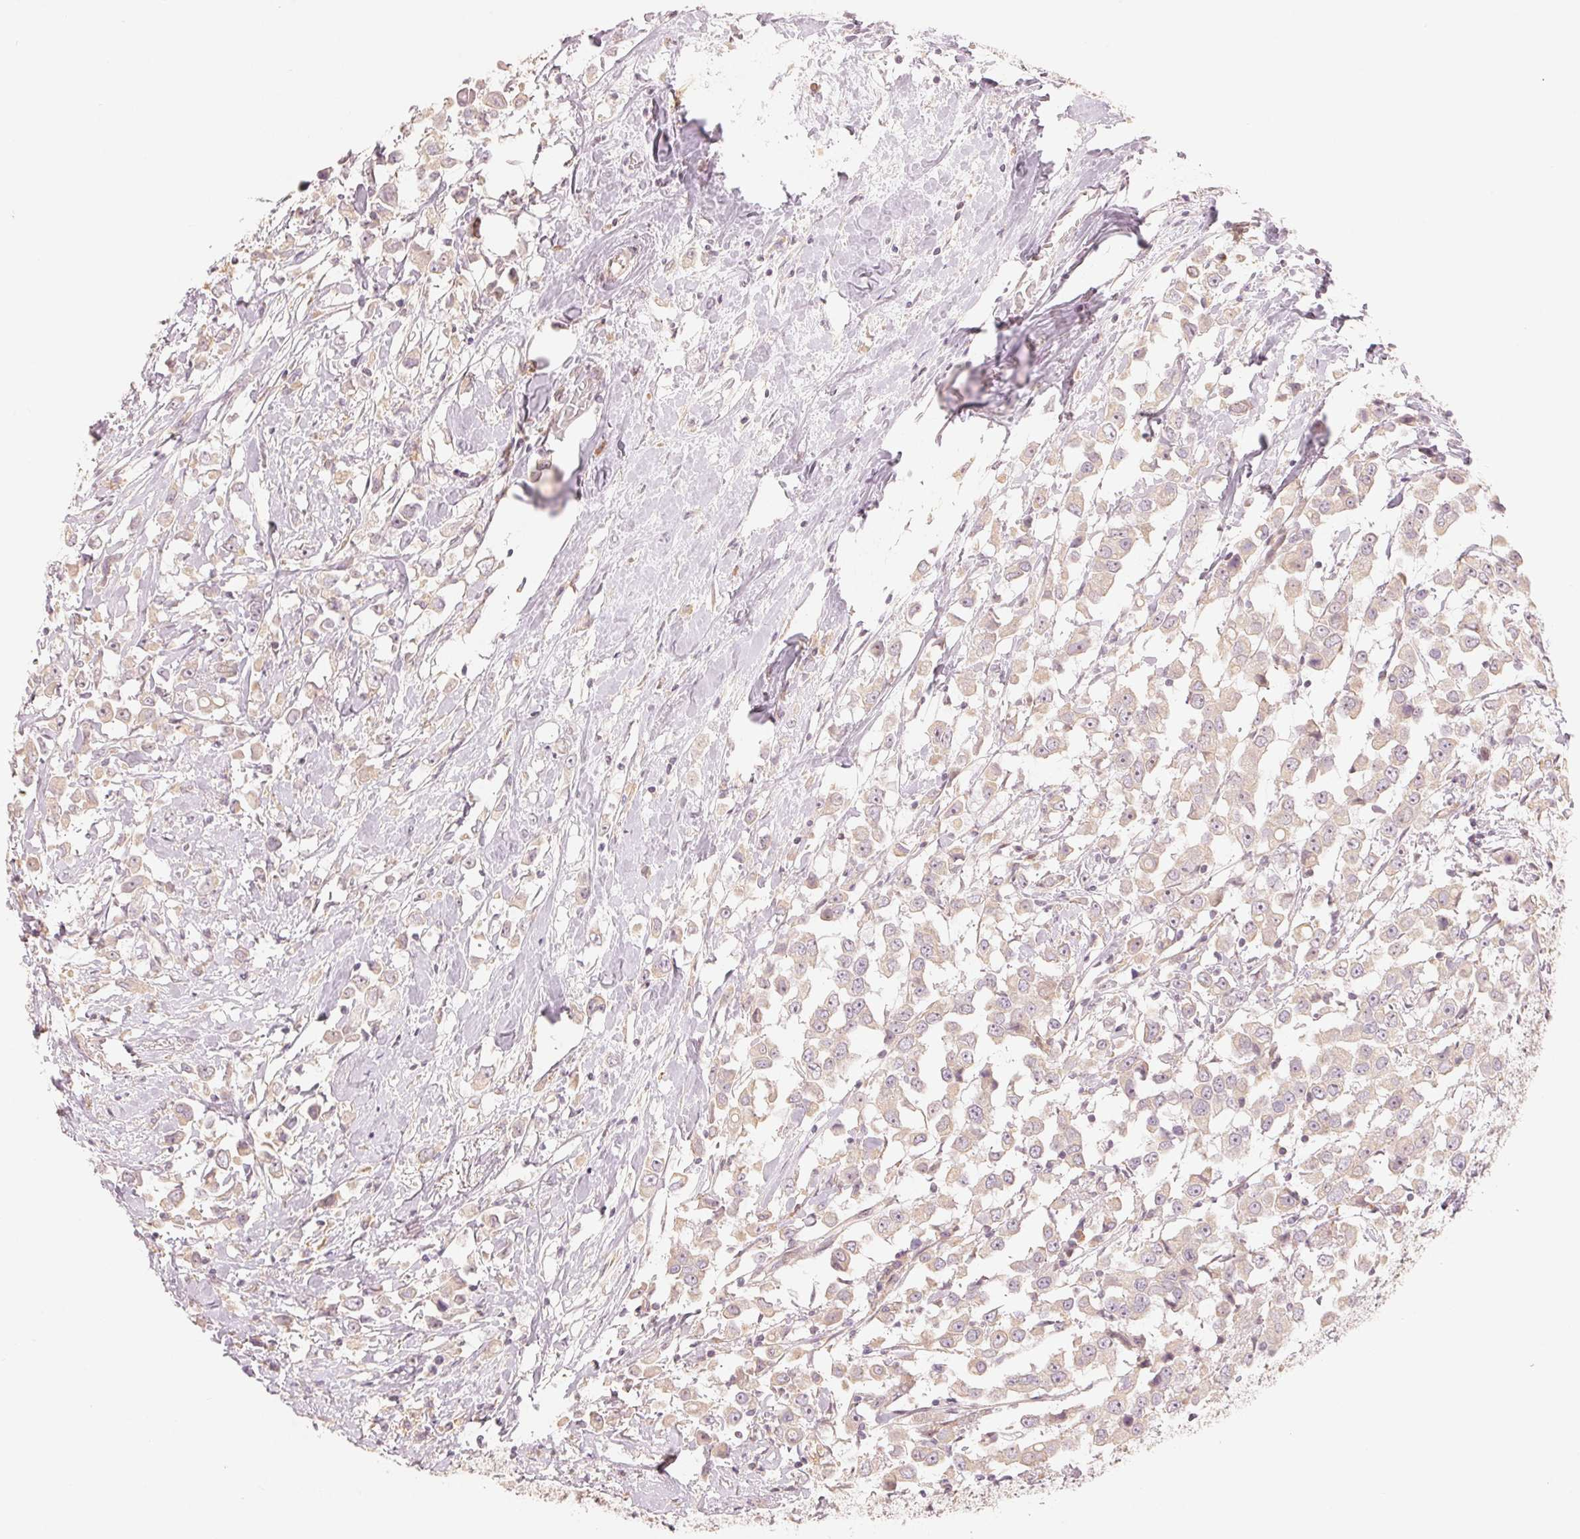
{"staining": {"intensity": "weak", "quantity": "<25%", "location": "cytoplasmic/membranous"}, "tissue": "breast cancer", "cell_type": "Tumor cells", "image_type": "cancer", "snomed": [{"axis": "morphology", "description": "Duct carcinoma"}, {"axis": "topography", "description": "Breast"}], "caption": "Breast cancer (invasive ductal carcinoma) was stained to show a protein in brown. There is no significant staining in tumor cells.", "gene": "DENND2C", "patient": {"sex": "female", "age": 61}}